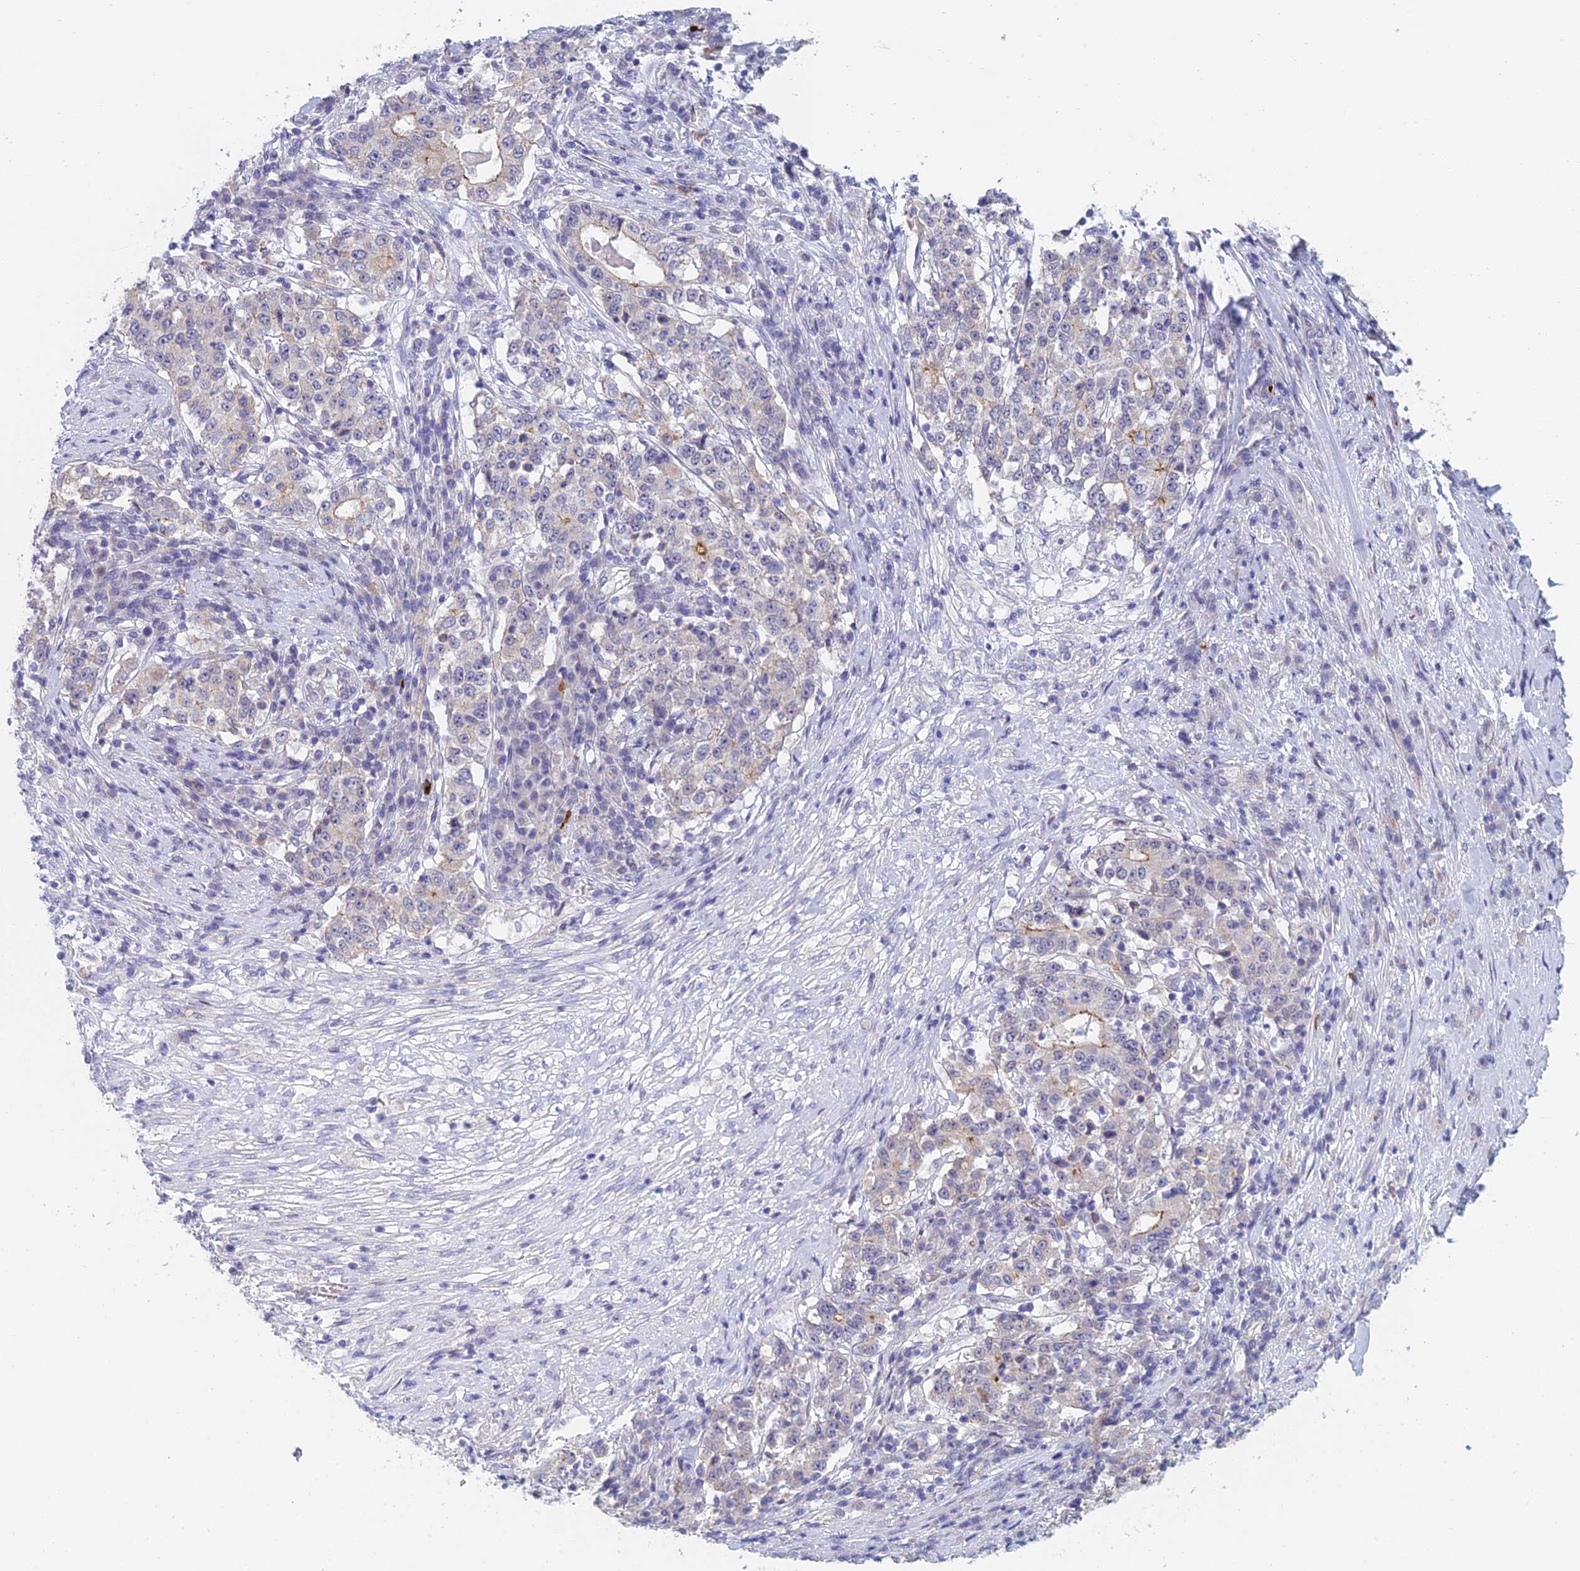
{"staining": {"intensity": "weak", "quantity": "<25%", "location": "cytoplasmic/membranous"}, "tissue": "stomach cancer", "cell_type": "Tumor cells", "image_type": "cancer", "snomed": [{"axis": "morphology", "description": "Adenocarcinoma, NOS"}, {"axis": "topography", "description": "Stomach"}], "caption": "DAB (3,3'-diaminobenzidine) immunohistochemical staining of human stomach cancer (adenocarcinoma) displays no significant positivity in tumor cells.", "gene": "GIPC1", "patient": {"sex": "male", "age": 59}}